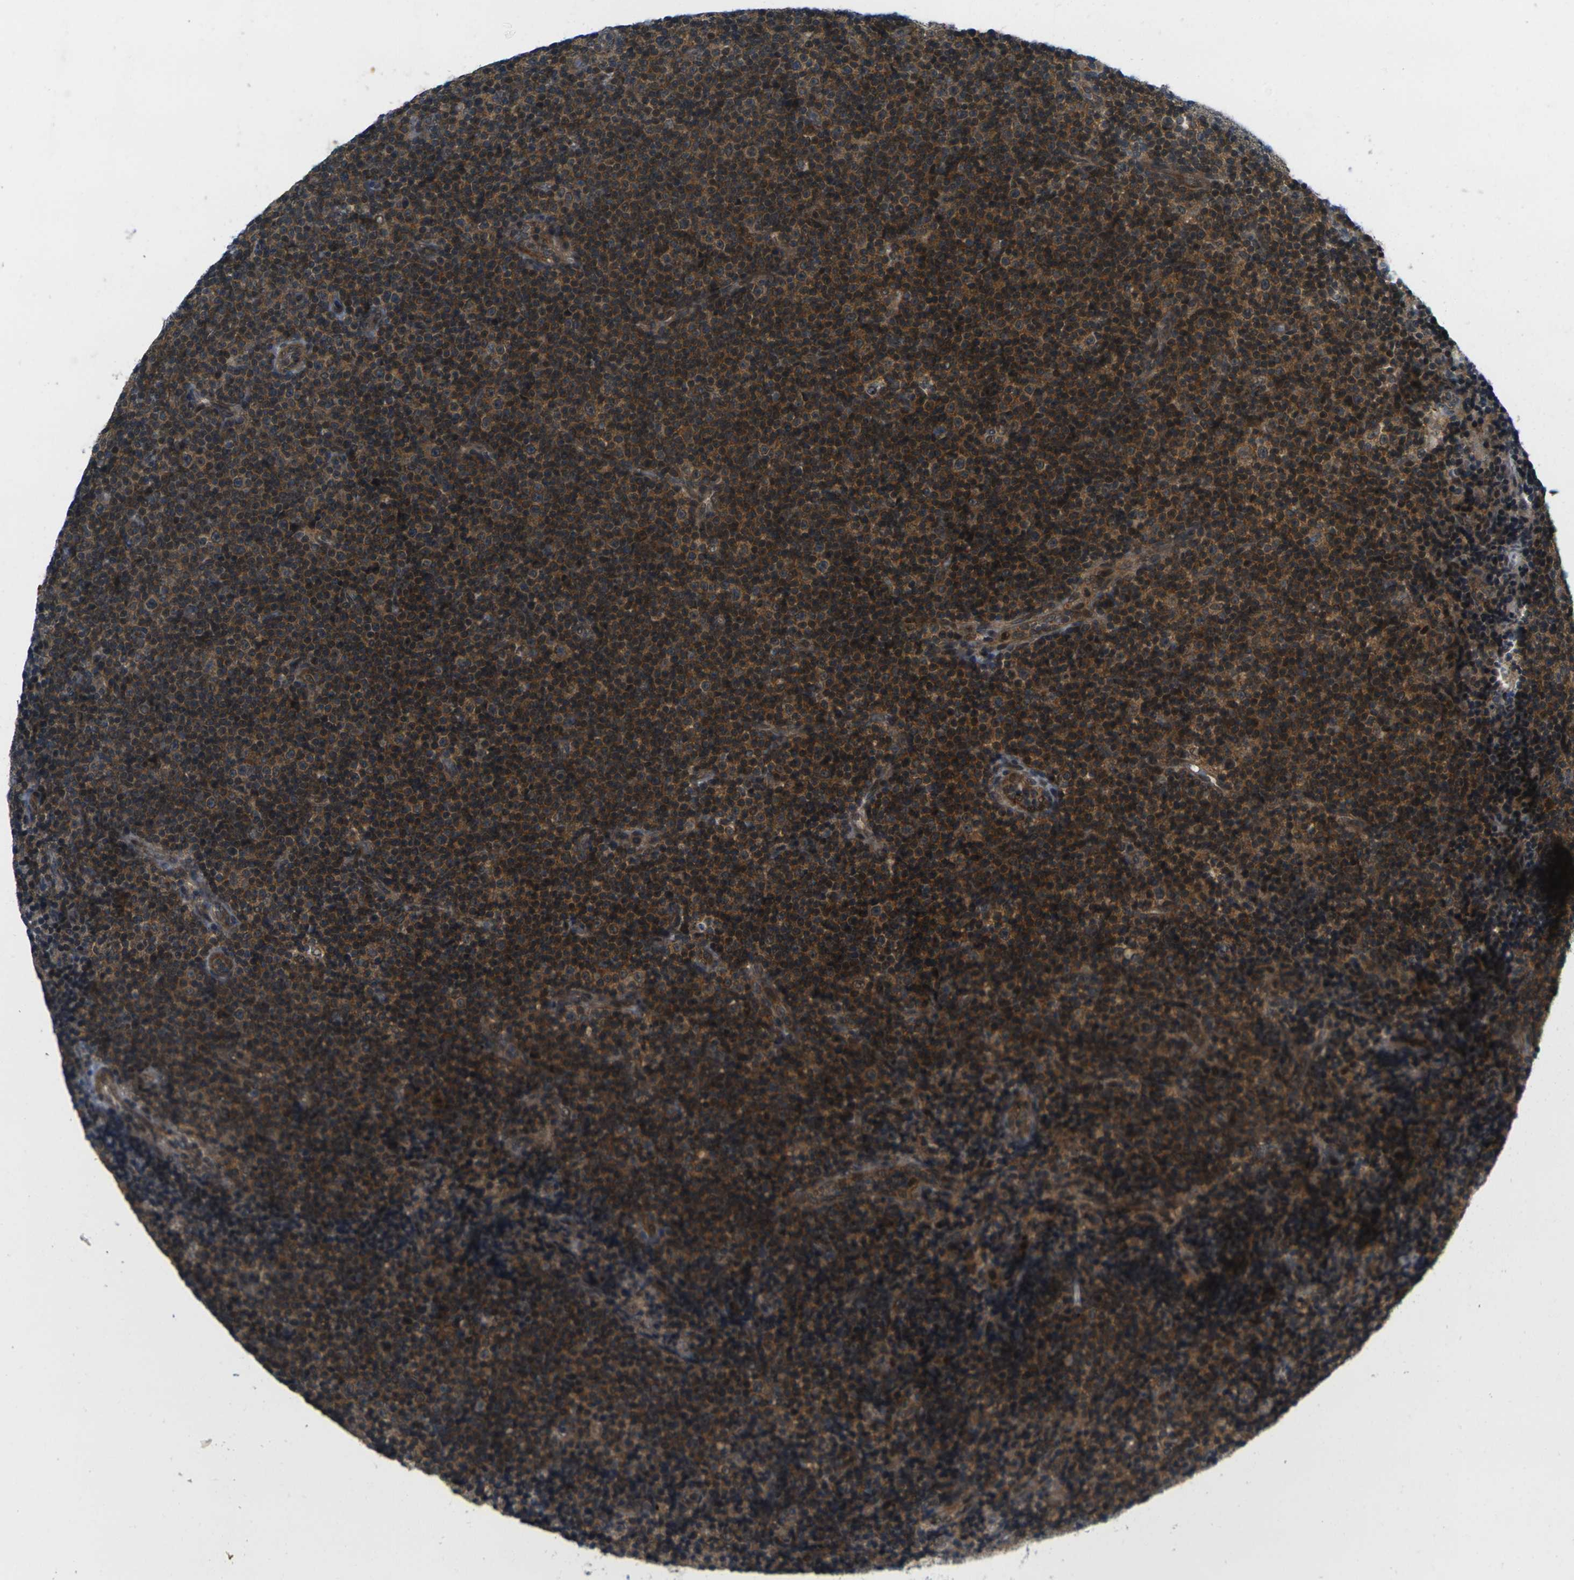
{"staining": {"intensity": "strong", "quantity": "25%-75%", "location": "cytoplasmic/membranous,nuclear"}, "tissue": "lymphoma", "cell_type": "Tumor cells", "image_type": "cancer", "snomed": [{"axis": "morphology", "description": "Malignant lymphoma, non-Hodgkin's type, Low grade"}, {"axis": "topography", "description": "Lymph node"}], "caption": "Immunohistochemical staining of low-grade malignant lymphoma, non-Hodgkin's type reveals high levels of strong cytoplasmic/membranous and nuclear expression in about 25%-75% of tumor cells.", "gene": "KCTD10", "patient": {"sex": "female", "age": 67}}